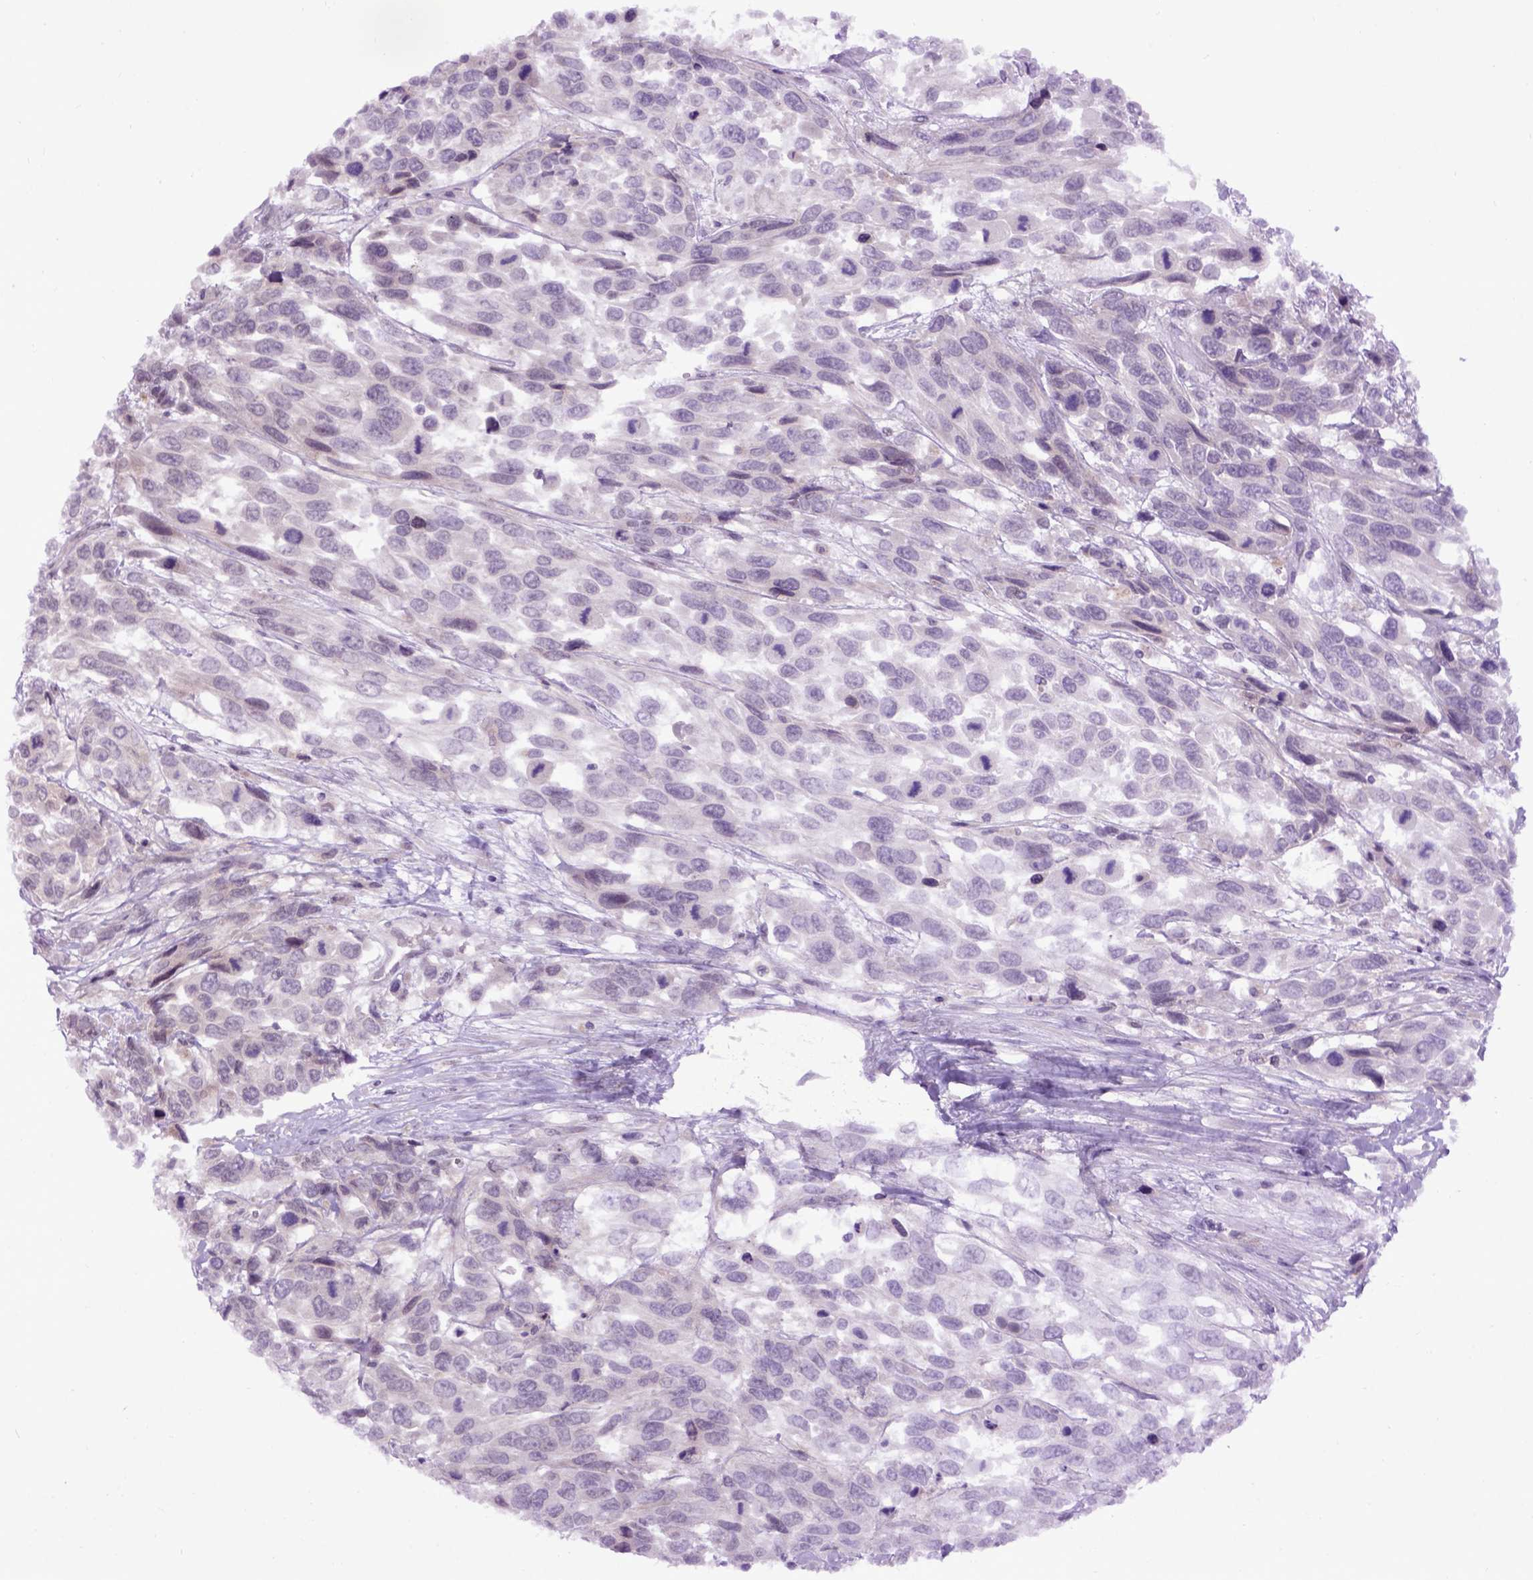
{"staining": {"intensity": "negative", "quantity": "none", "location": "none"}, "tissue": "urothelial cancer", "cell_type": "Tumor cells", "image_type": "cancer", "snomed": [{"axis": "morphology", "description": "Urothelial carcinoma, High grade"}, {"axis": "topography", "description": "Urinary bladder"}], "caption": "Urothelial carcinoma (high-grade) stained for a protein using immunohistochemistry demonstrates no staining tumor cells.", "gene": "EMILIN3", "patient": {"sex": "female", "age": 70}}